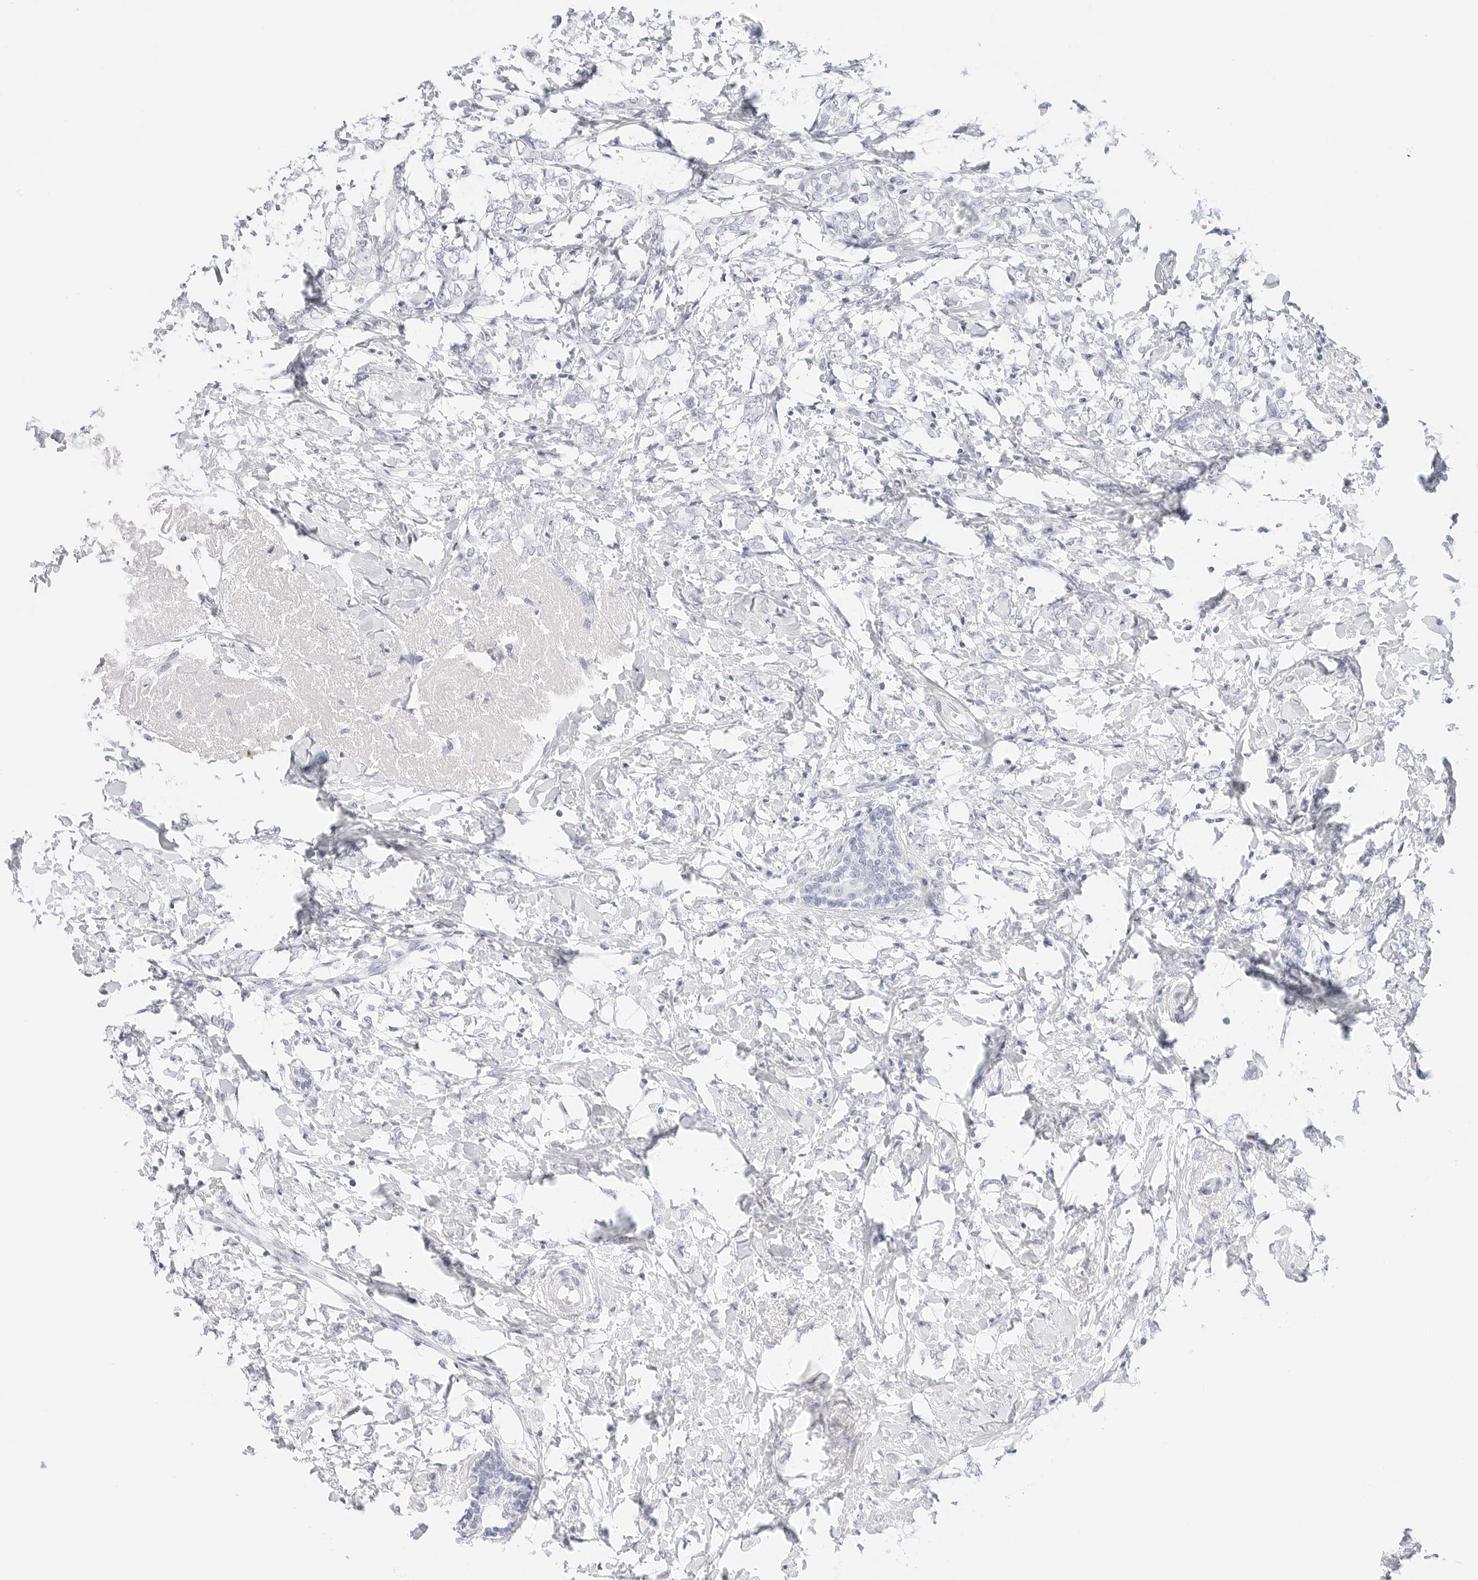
{"staining": {"intensity": "negative", "quantity": "none", "location": "none"}, "tissue": "breast cancer", "cell_type": "Tumor cells", "image_type": "cancer", "snomed": [{"axis": "morphology", "description": "Normal tissue, NOS"}, {"axis": "morphology", "description": "Lobular carcinoma"}, {"axis": "topography", "description": "Breast"}], "caption": "A micrograph of human breast cancer is negative for staining in tumor cells.", "gene": "TFF2", "patient": {"sex": "female", "age": 47}}